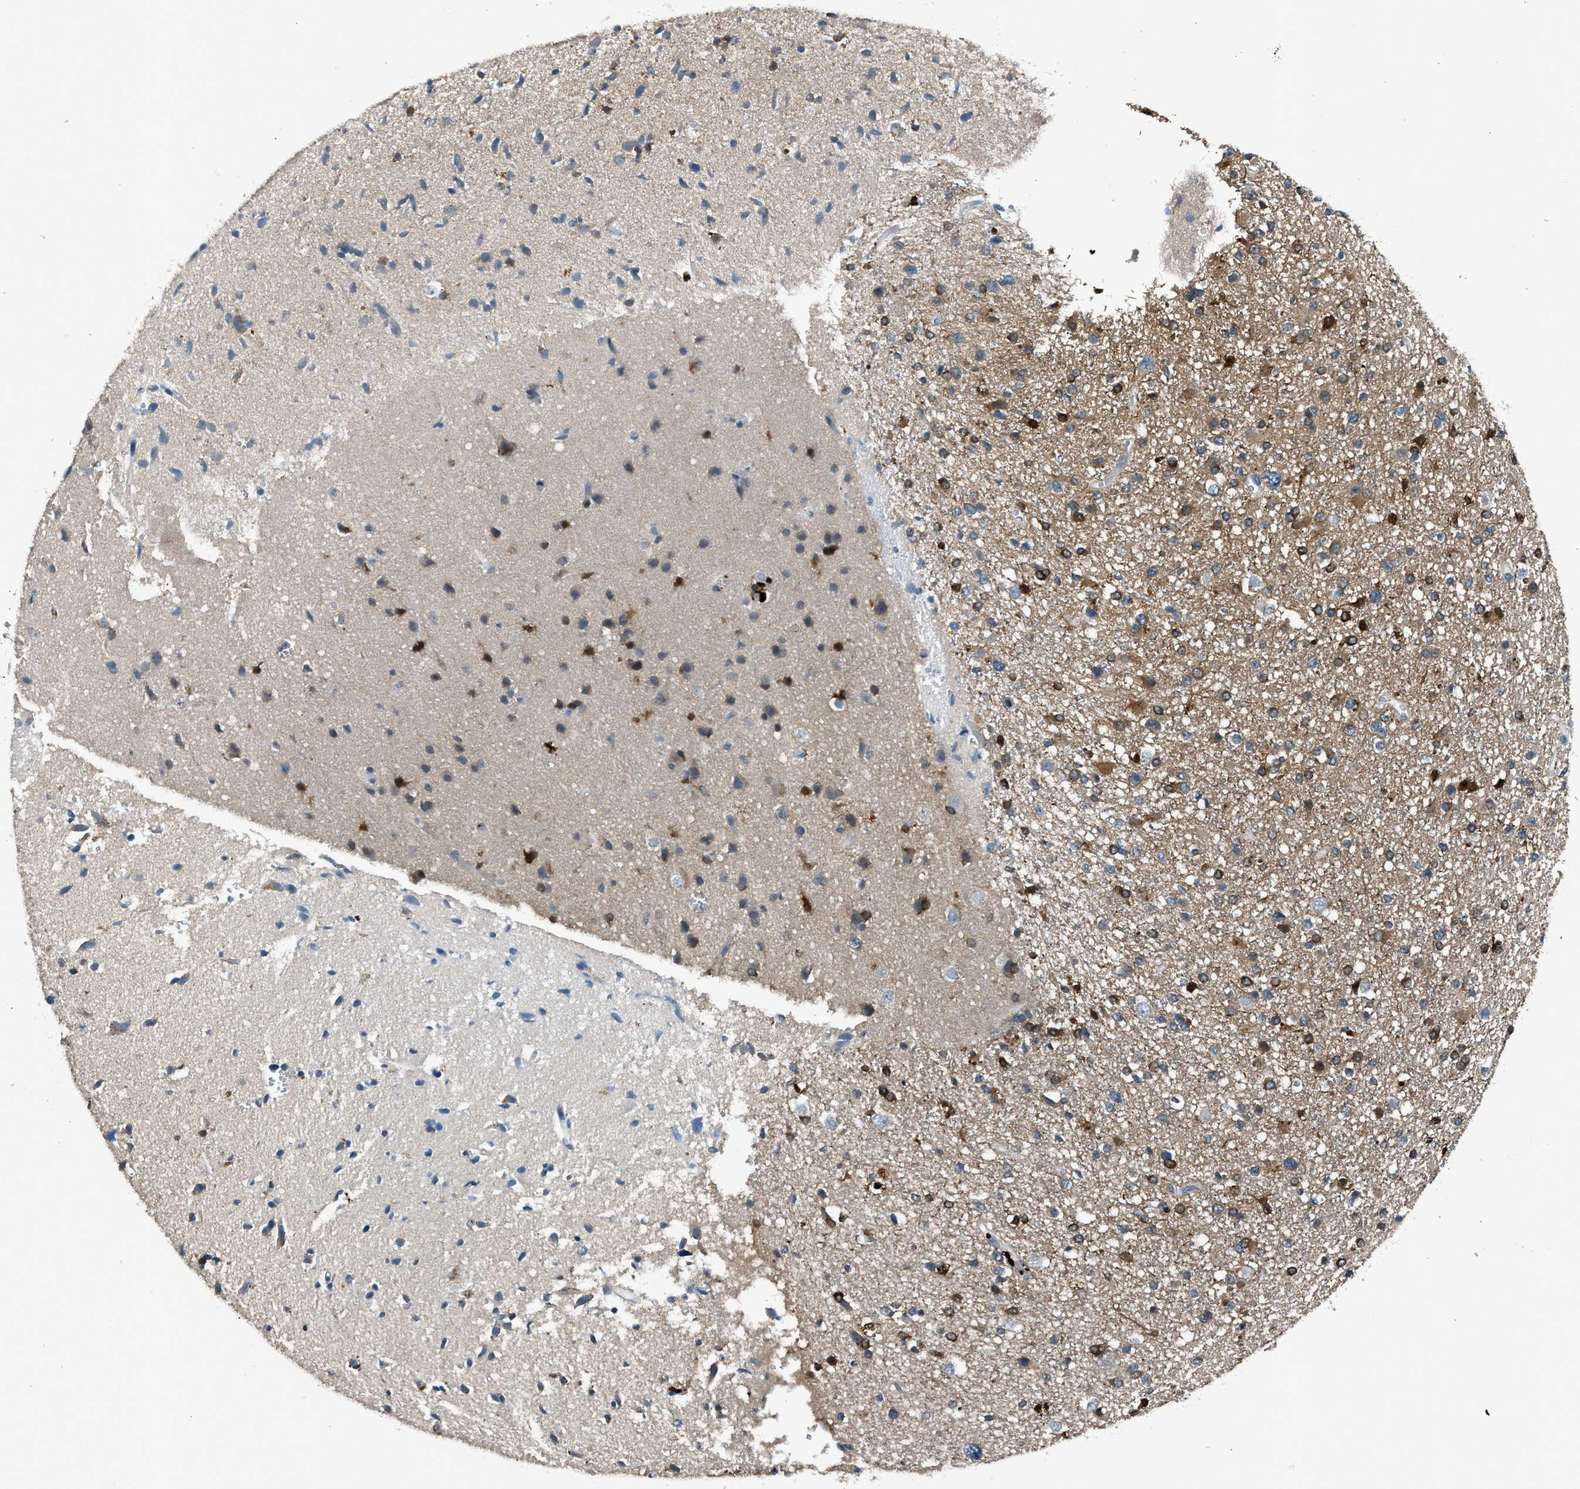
{"staining": {"intensity": "strong", "quantity": "25%-75%", "location": "cytoplasmic/membranous"}, "tissue": "glioma", "cell_type": "Tumor cells", "image_type": "cancer", "snomed": [{"axis": "morphology", "description": "Glioma, malignant, High grade"}, {"axis": "topography", "description": "Brain"}], "caption": "This is an image of IHC staining of malignant glioma (high-grade), which shows strong staining in the cytoplasmic/membranous of tumor cells.", "gene": "LMLN", "patient": {"sex": "male", "age": 33}}